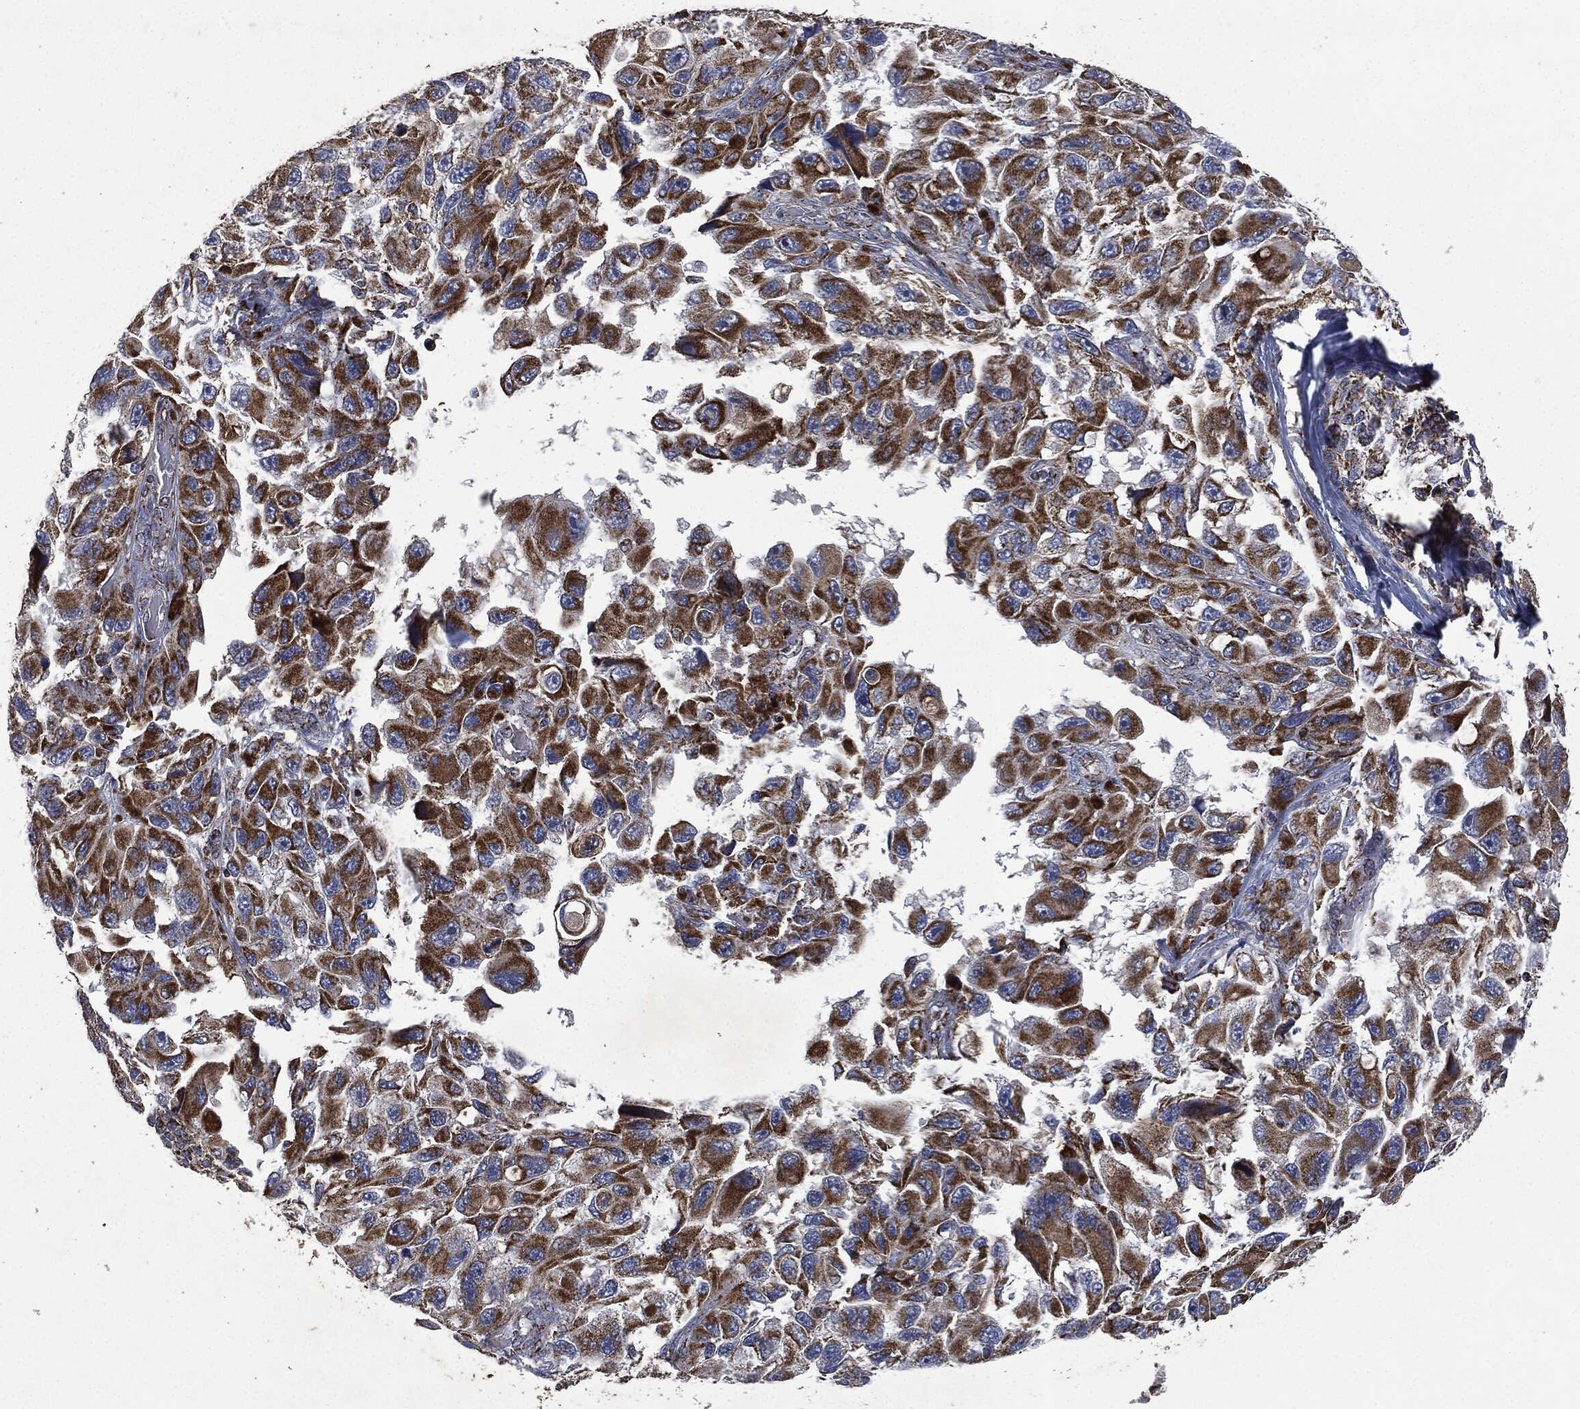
{"staining": {"intensity": "strong", "quantity": ">75%", "location": "cytoplasmic/membranous"}, "tissue": "melanoma", "cell_type": "Tumor cells", "image_type": "cancer", "snomed": [{"axis": "morphology", "description": "Malignant melanoma, NOS"}, {"axis": "topography", "description": "Skin"}], "caption": "Malignant melanoma stained for a protein (brown) reveals strong cytoplasmic/membranous positive expression in about >75% of tumor cells.", "gene": "RYK", "patient": {"sex": "female", "age": 73}}